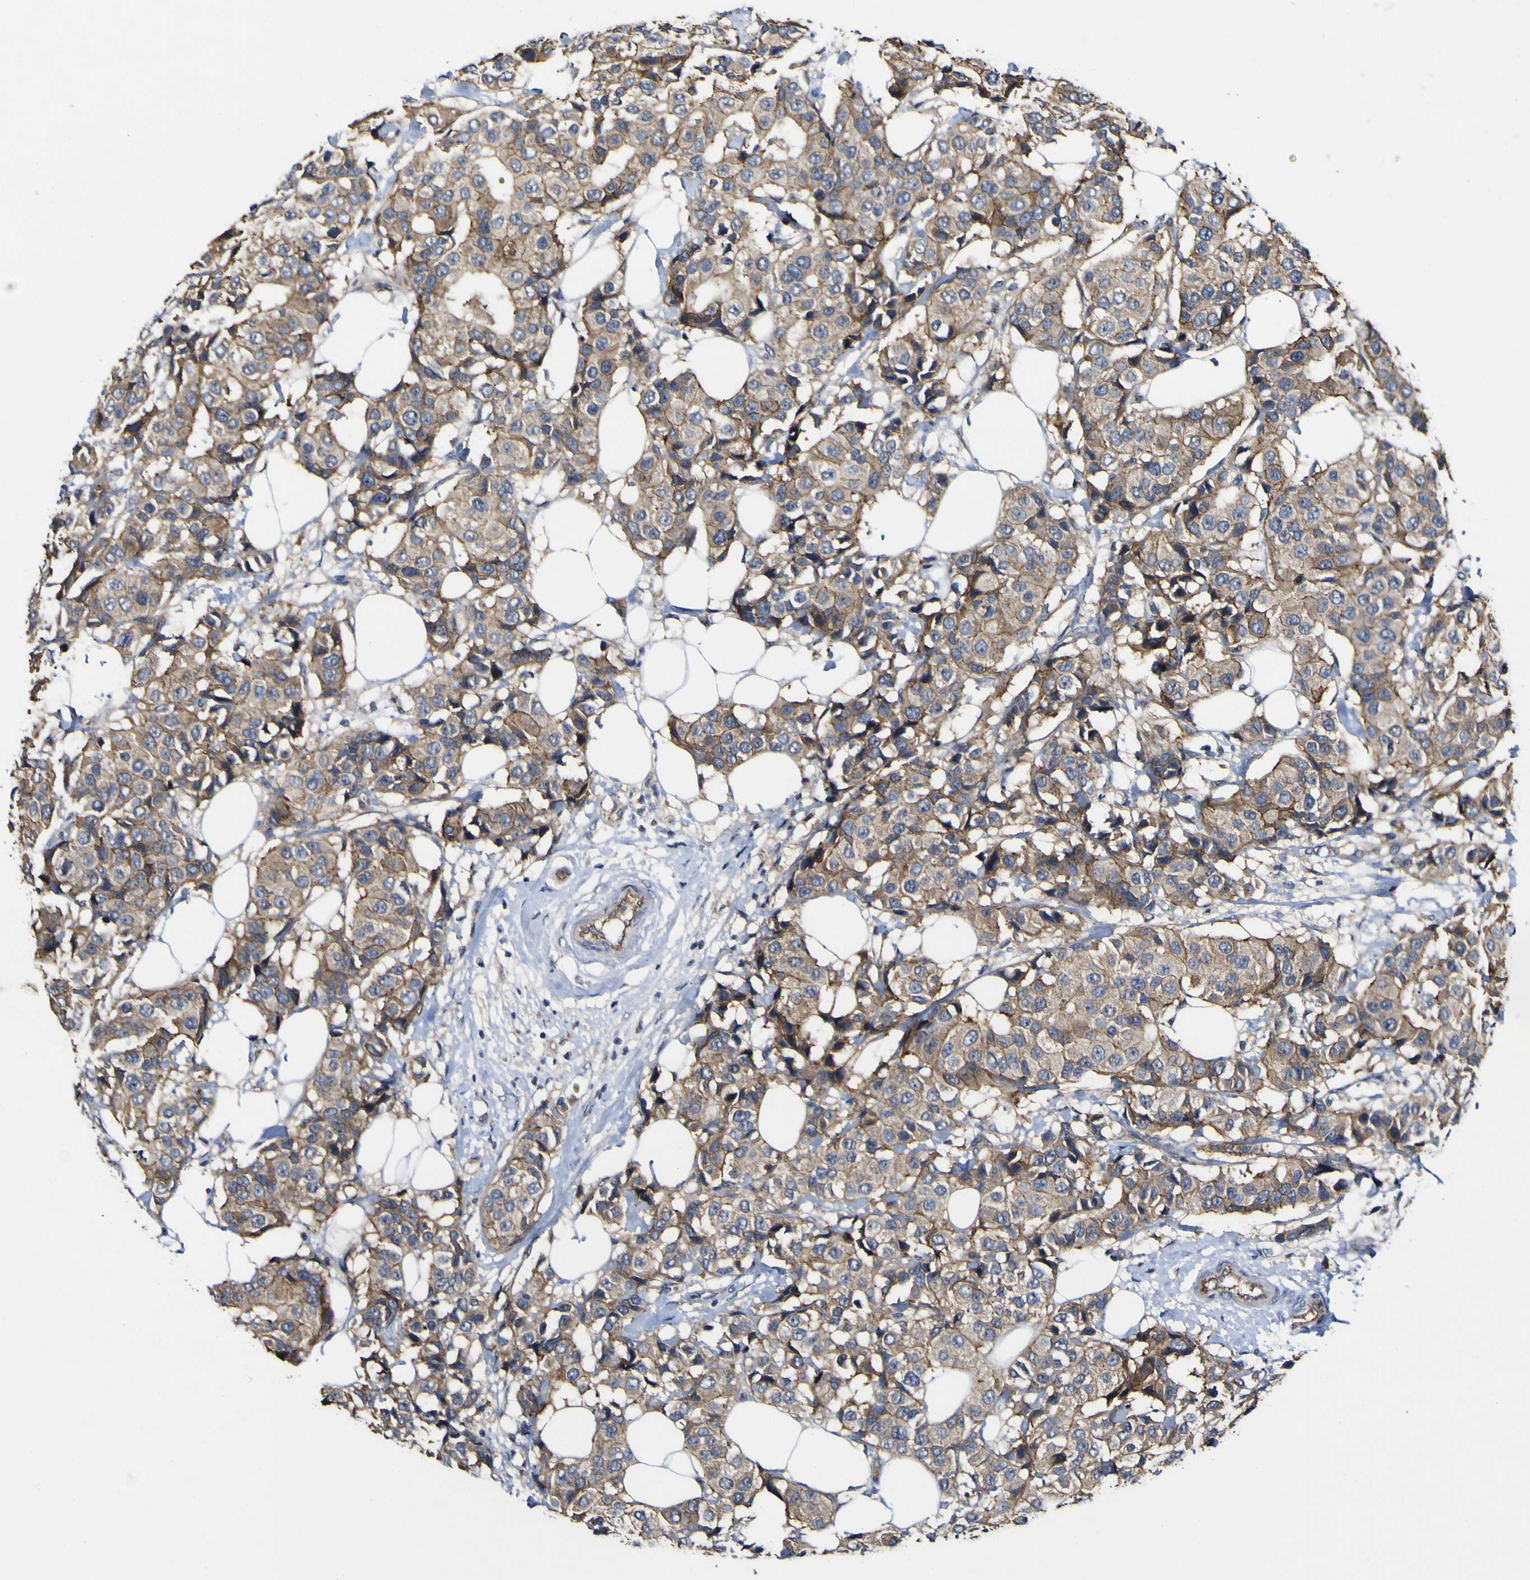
{"staining": {"intensity": "moderate", "quantity": ">75%", "location": "cytoplasmic/membranous"}, "tissue": "breast cancer", "cell_type": "Tumor cells", "image_type": "cancer", "snomed": [{"axis": "morphology", "description": "Normal tissue, NOS"}, {"axis": "morphology", "description": "Duct carcinoma"}, {"axis": "topography", "description": "Breast"}], "caption": "This histopathology image exhibits immunohistochemistry (IHC) staining of human breast cancer, with medium moderate cytoplasmic/membranous staining in about >75% of tumor cells.", "gene": "CCL2", "patient": {"sex": "female", "age": 39}}